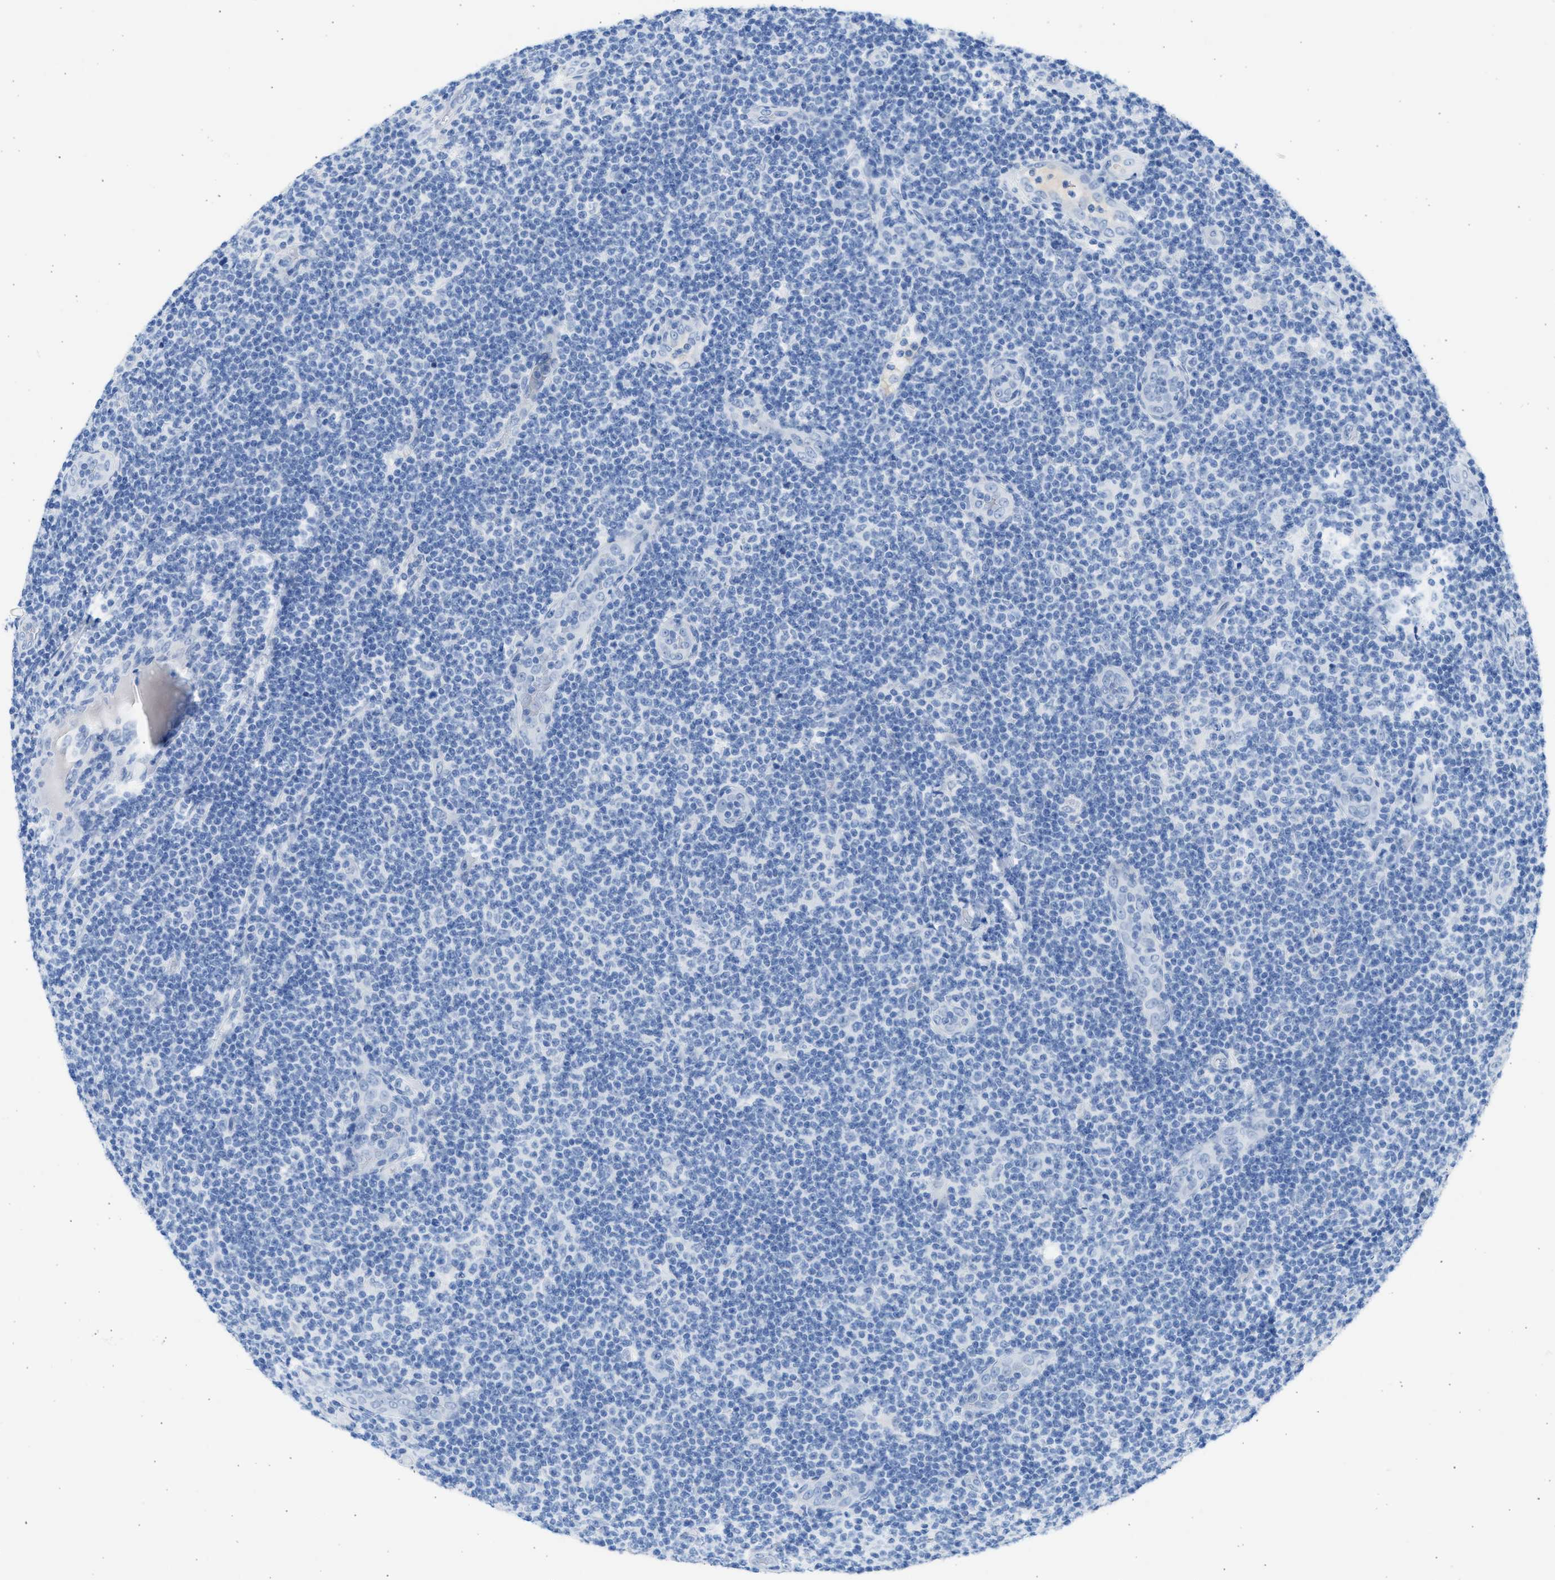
{"staining": {"intensity": "negative", "quantity": "none", "location": "none"}, "tissue": "lymphoma", "cell_type": "Tumor cells", "image_type": "cancer", "snomed": [{"axis": "morphology", "description": "Malignant lymphoma, non-Hodgkin's type, Low grade"}, {"axis": "topography", "description": "Lymph node"}], "caption": "Low-grade malignant lymphoma, non-Hodgkin's type was stained to show a protein in brown. There is no significant staining in tumor cells.", "gene": "SPATA3", "patient": {"sex": "male", "age": 83}}